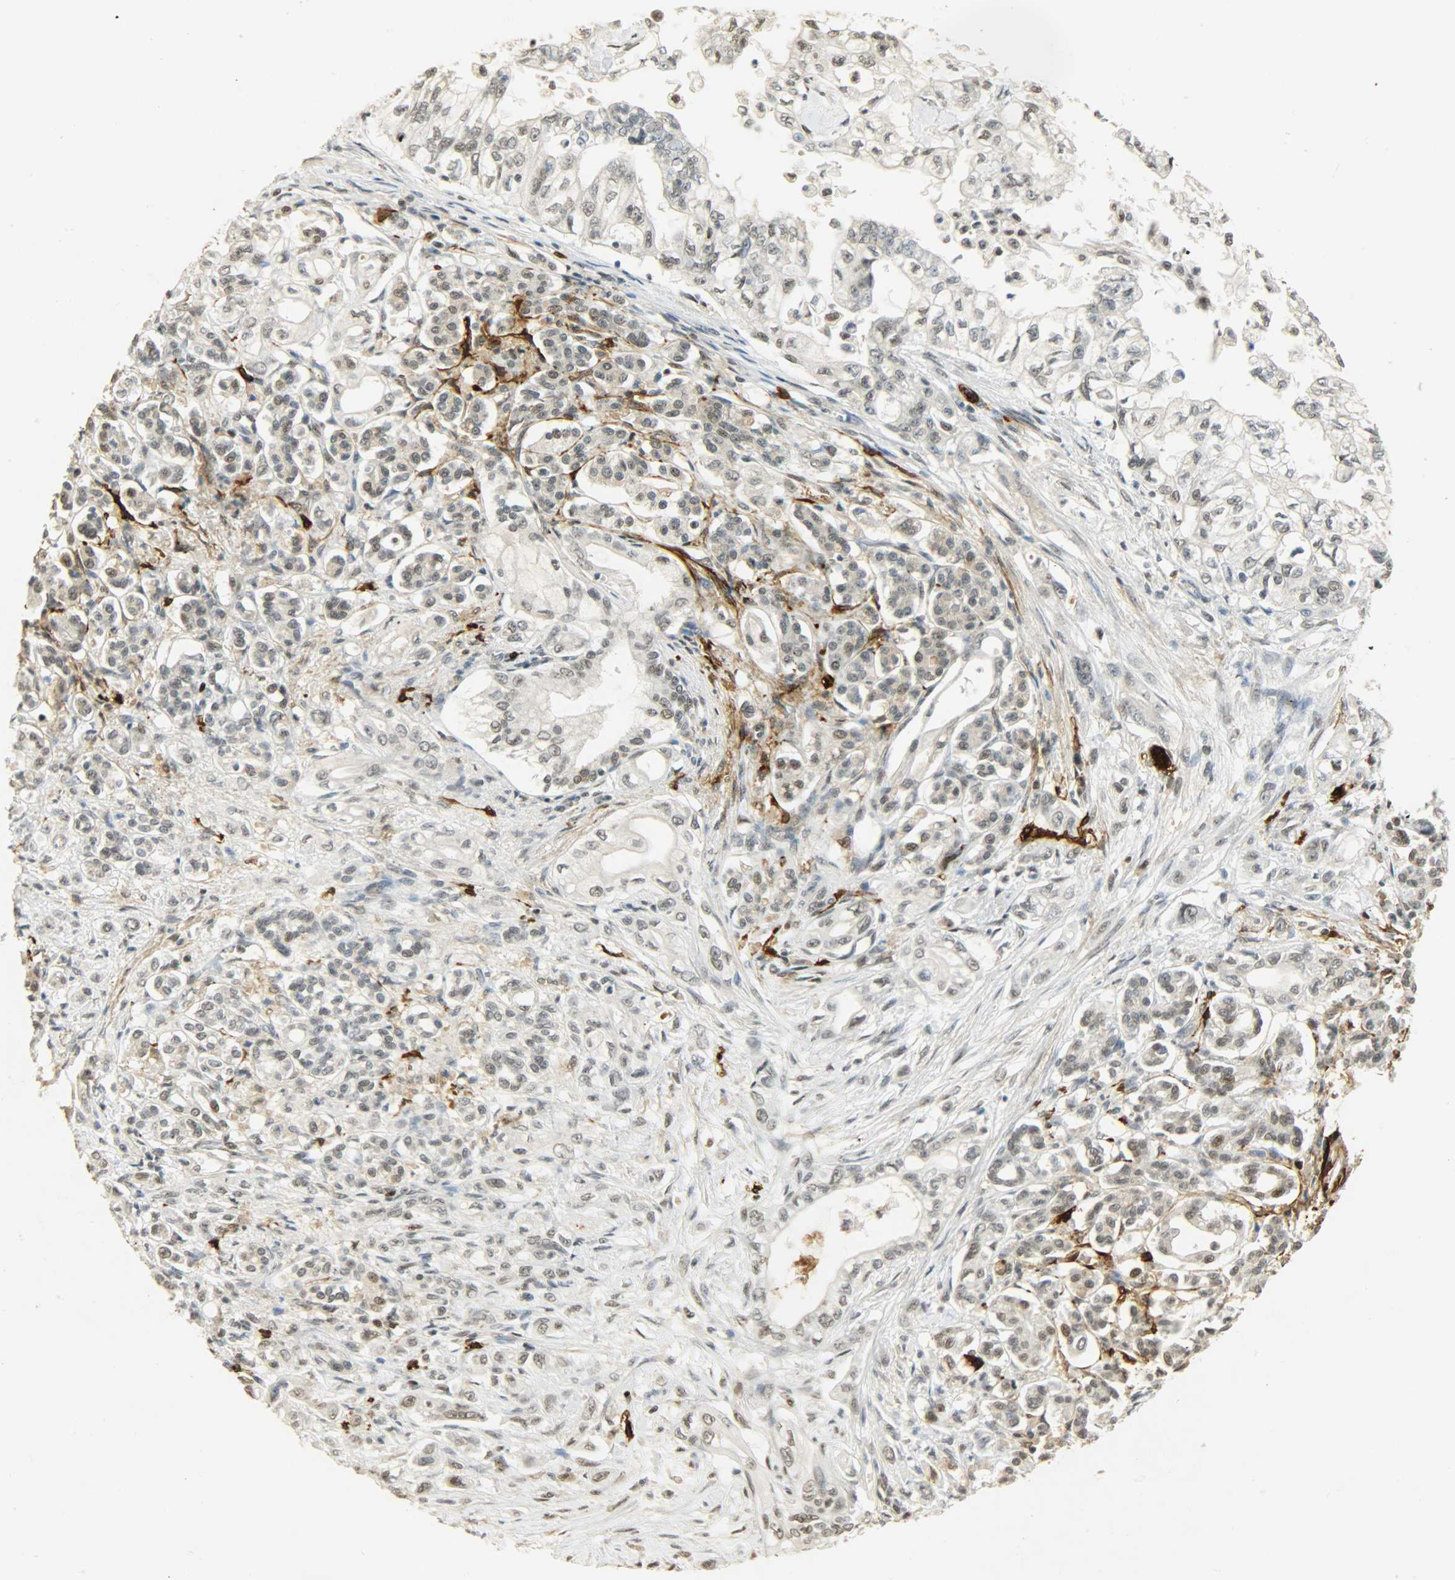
{"staining": {"intensity": "weak", "quantity": "<25%", "location": "nuclear"}, "tissue": "pancreatic cancer", "cell_type": "Tumor cells", "image_type": "cancer", "snomed": [{"axis": "morphology", "description": "Normal tissue, NOS"}, {"axis": "topography", "description": "Pancreas"}], "caption": "Human pancreatic cancer stained for a protein using immunohistochemistry (IHC) shows no expression in tumor cells.", "gene": "NGFR", "patient": {"sex": "male", "age": 42}}